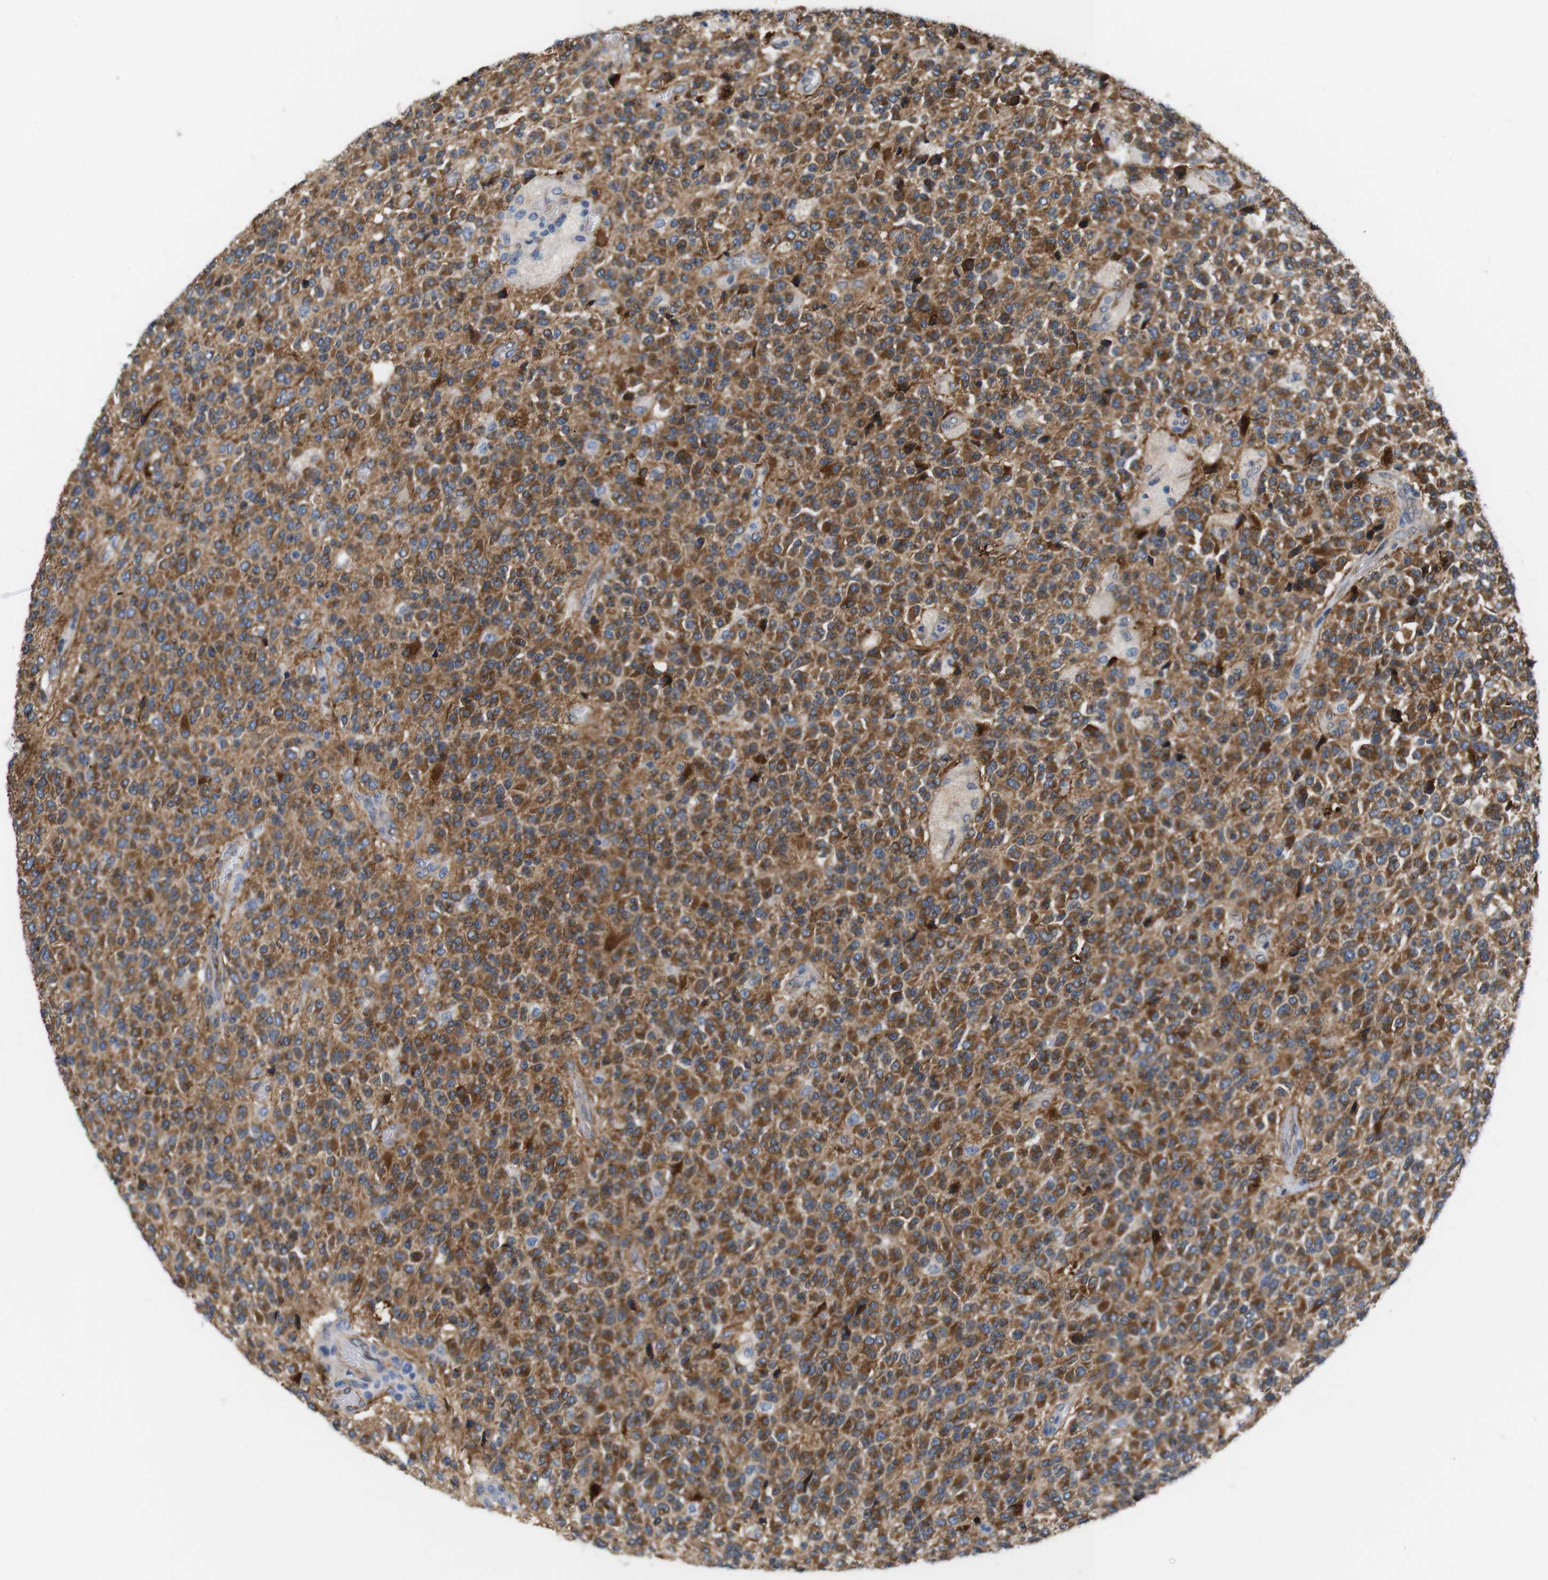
{"staining": {"intensity": "moderate", "quantity": ">75%", "location": "cytoplasmic/membranous"}, "tissue": "glioma", "cell_type": "Tumor cells", "image_type": "cancer", "snomed": [{"axis": "morphology", "description": "Glioma, malignant, High grade"}, {"axis": "topography", "description": "pancreas cauda"}], "caption": "About >75% of tumor cells in glioma show moderate cytoplasmic/membranous protein positivity as visualized by brown immunohistochemical staining.", "gene": "HACD3", "patient": {"sex": "male", "age": 60}}